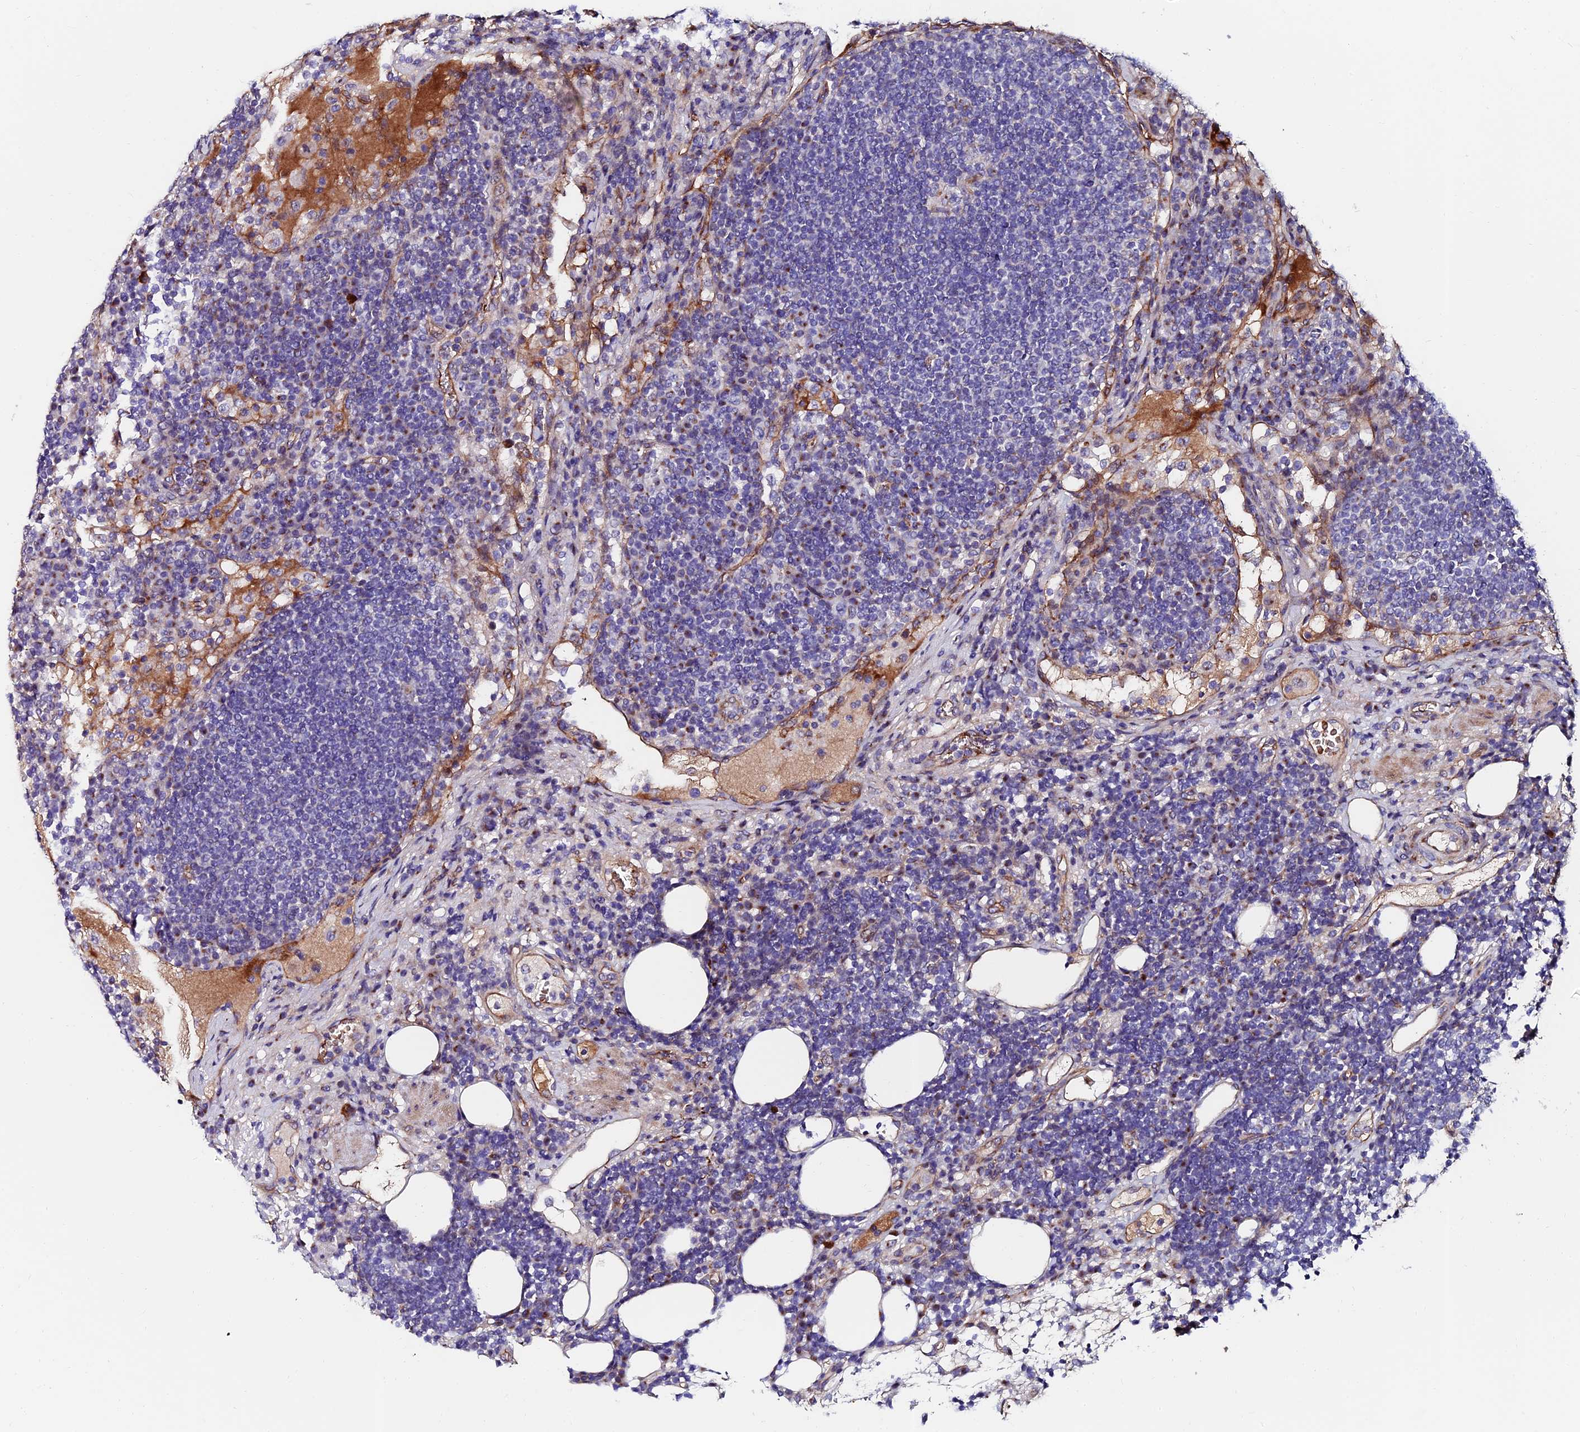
{"staining": {"intensity": "negative", "quantity": "none", "location": "none"}, "tissue": "lymph node", "cell_type": "Non-germinal center cells", "image_type": "normal", "snomed": [{"axis": "morphology", "description": "Normal tissue, NOS"}, {"axis": "topography", "description": "Lymph node"}], "caption": "An image of human lymph node is negative for staining in non-germinal center cells. Brightfield microscopy of immunohistochemistry stained with DAB (3,3'-diaminobenzidine) (brown) and hematoxylin (blue), captured at high magnification.", "gene": "ADGRF3", "patient": {"sex": "female", "age": 53}}